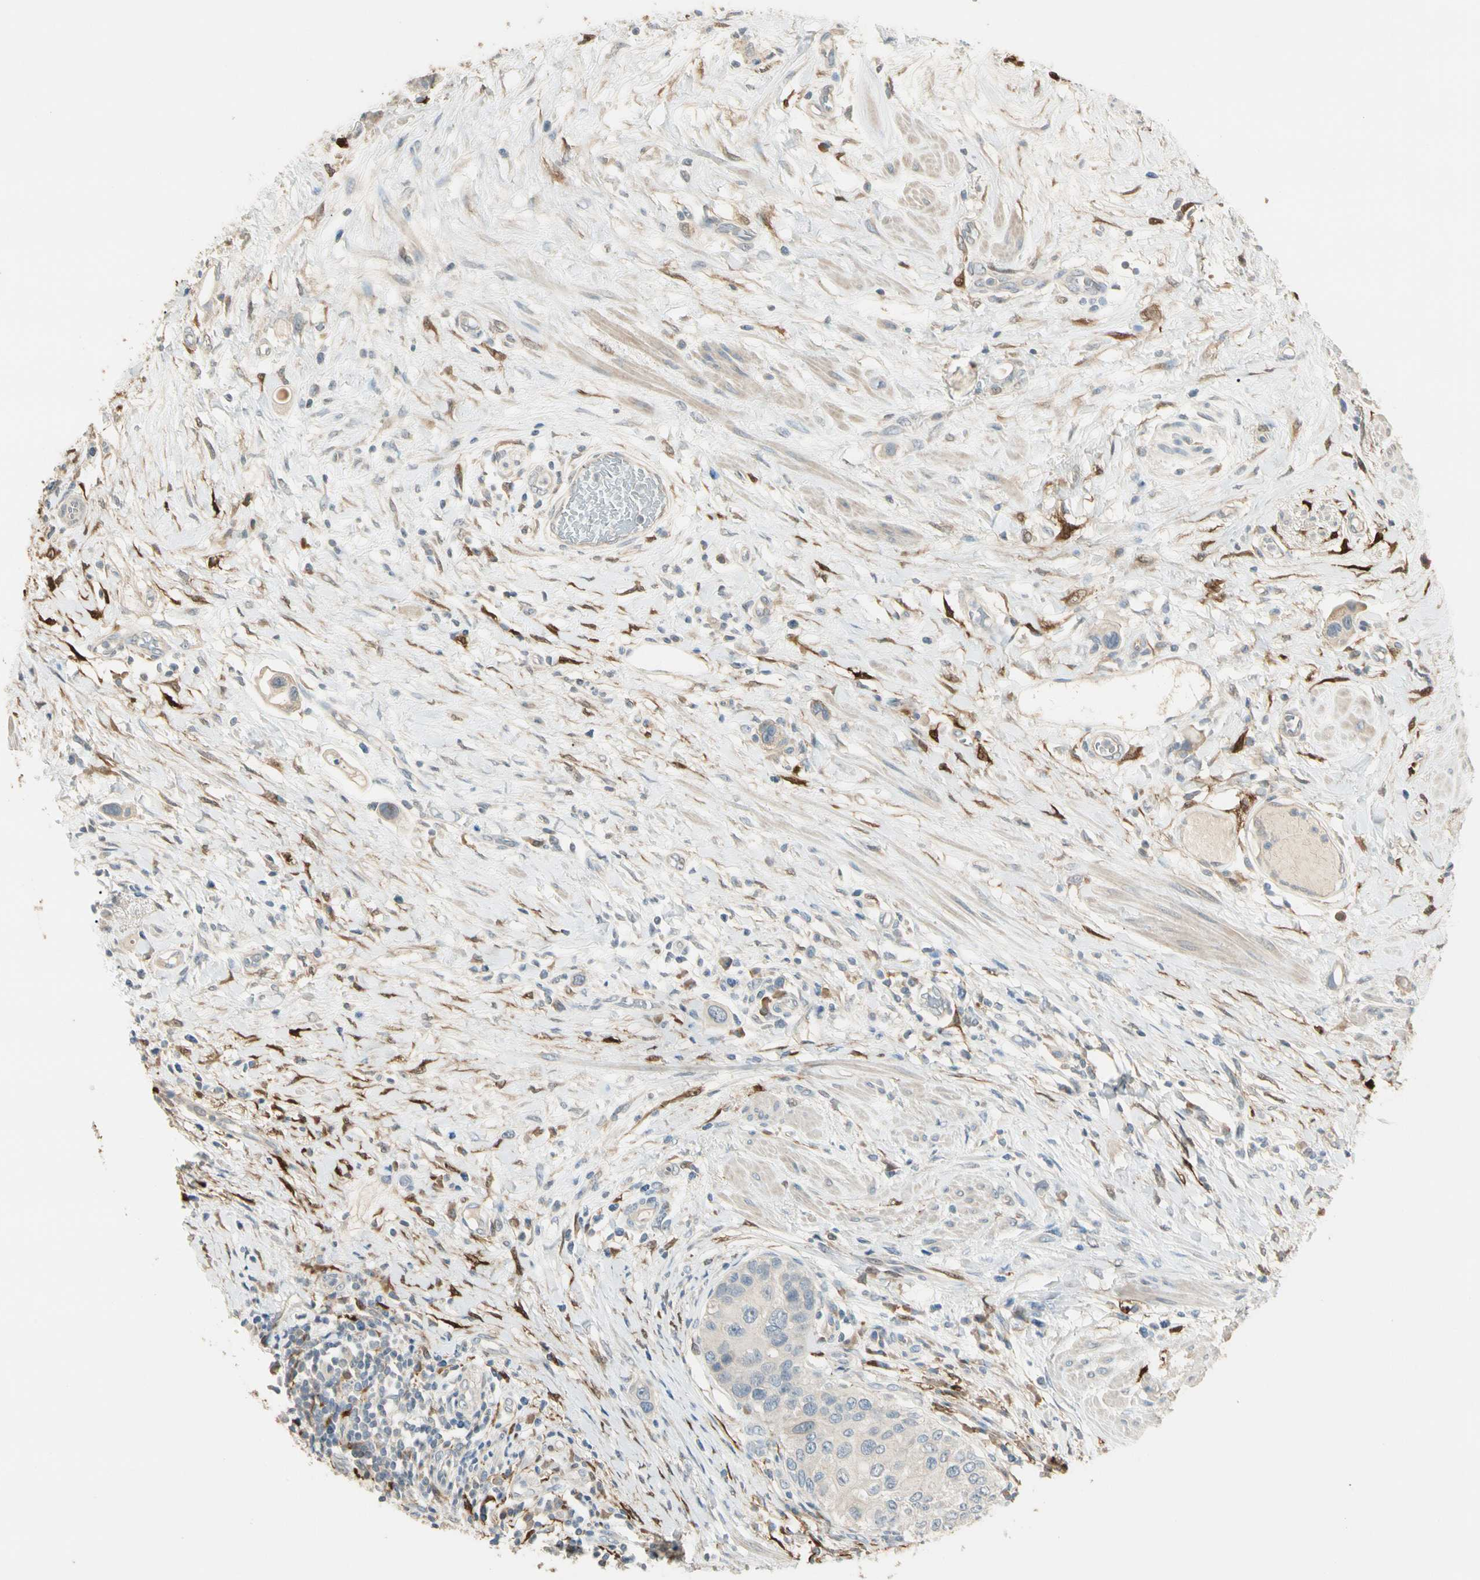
{"staining": {"intensity": "negative", "quantity": "none", "location": "none"}, "tissue": "urothelial cancer", "cell_type": "Tumor cells", "image_type": "cancer", "snomed": [{"axis": "morphology", "description": "Urothelial carcinoma, High grade"}, {"axis": "topography", "description": "Urinary bladder"}], "caption": "High magnification brightfield microscopy of urothelial cancer stained with DAB (brown) and counterstained with hematoxylin (blue): tumor cells show no significant positivity.", "gene": "GNE", "patient": {"sex": "female", "age": 56}}